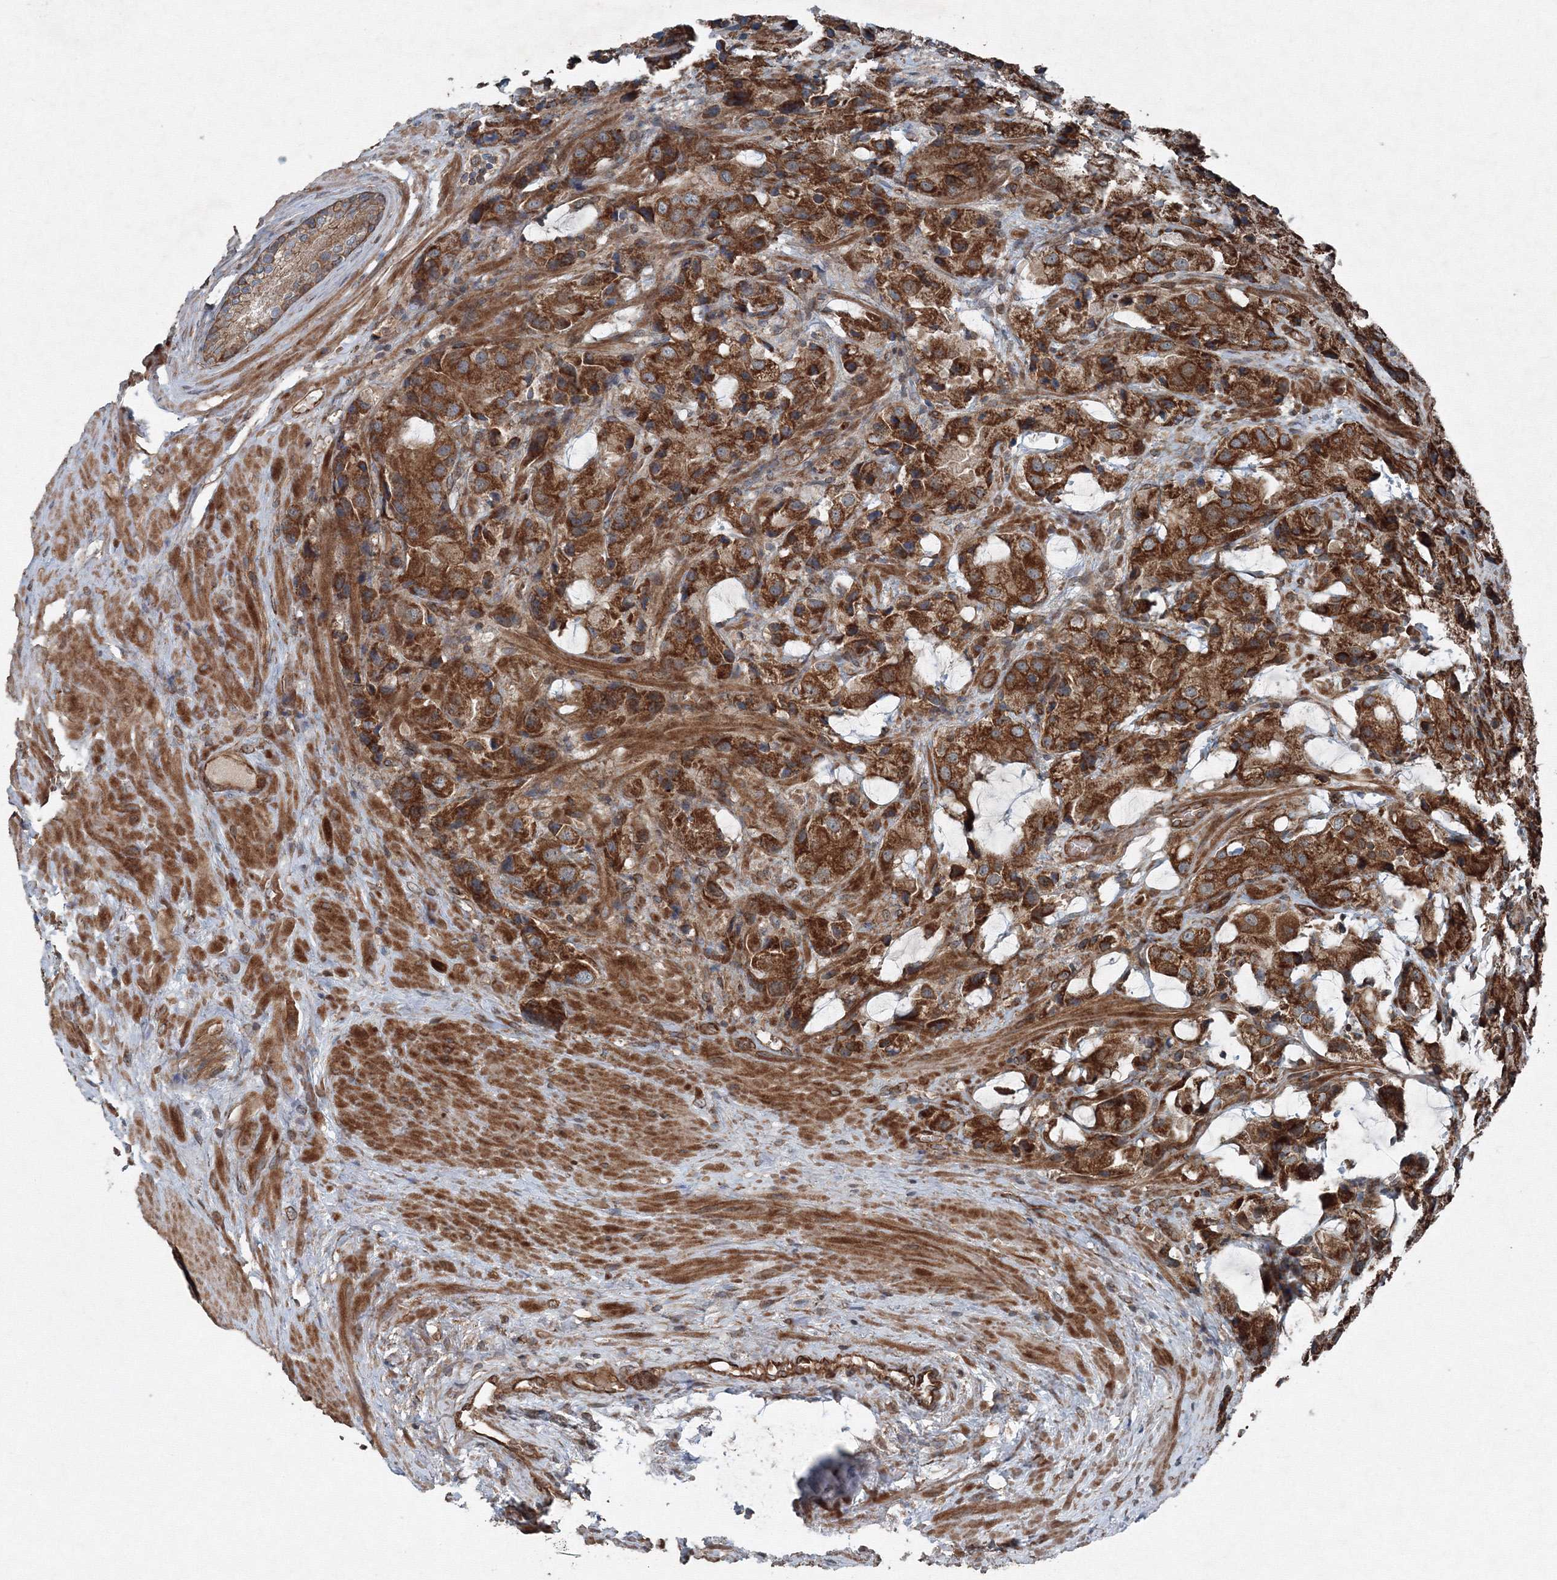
{"staining": {"intensity": "strong", "quantity": ">75%", "location": "cytoplasmic/membranous"}, "tissue": "prostate cancer", "cell_type": "Tumor cells", "image_type": "cancer", "snomed": [{"axis": "morphology", "description": "Adenocarcinoma, High grade"}, {"axis": "topography", "description": "Prostate"}], "caption": "This photomicrograph shows immunohistochemistry (IHC) staining of human prostate cancer (adenocarcinoma (high-grade)), with high strong cytoplasmic/membranous positivity in about >75% of tumor cells.", "gene": "COPS7B", "patient": {"sex": "male", "age": 70}}